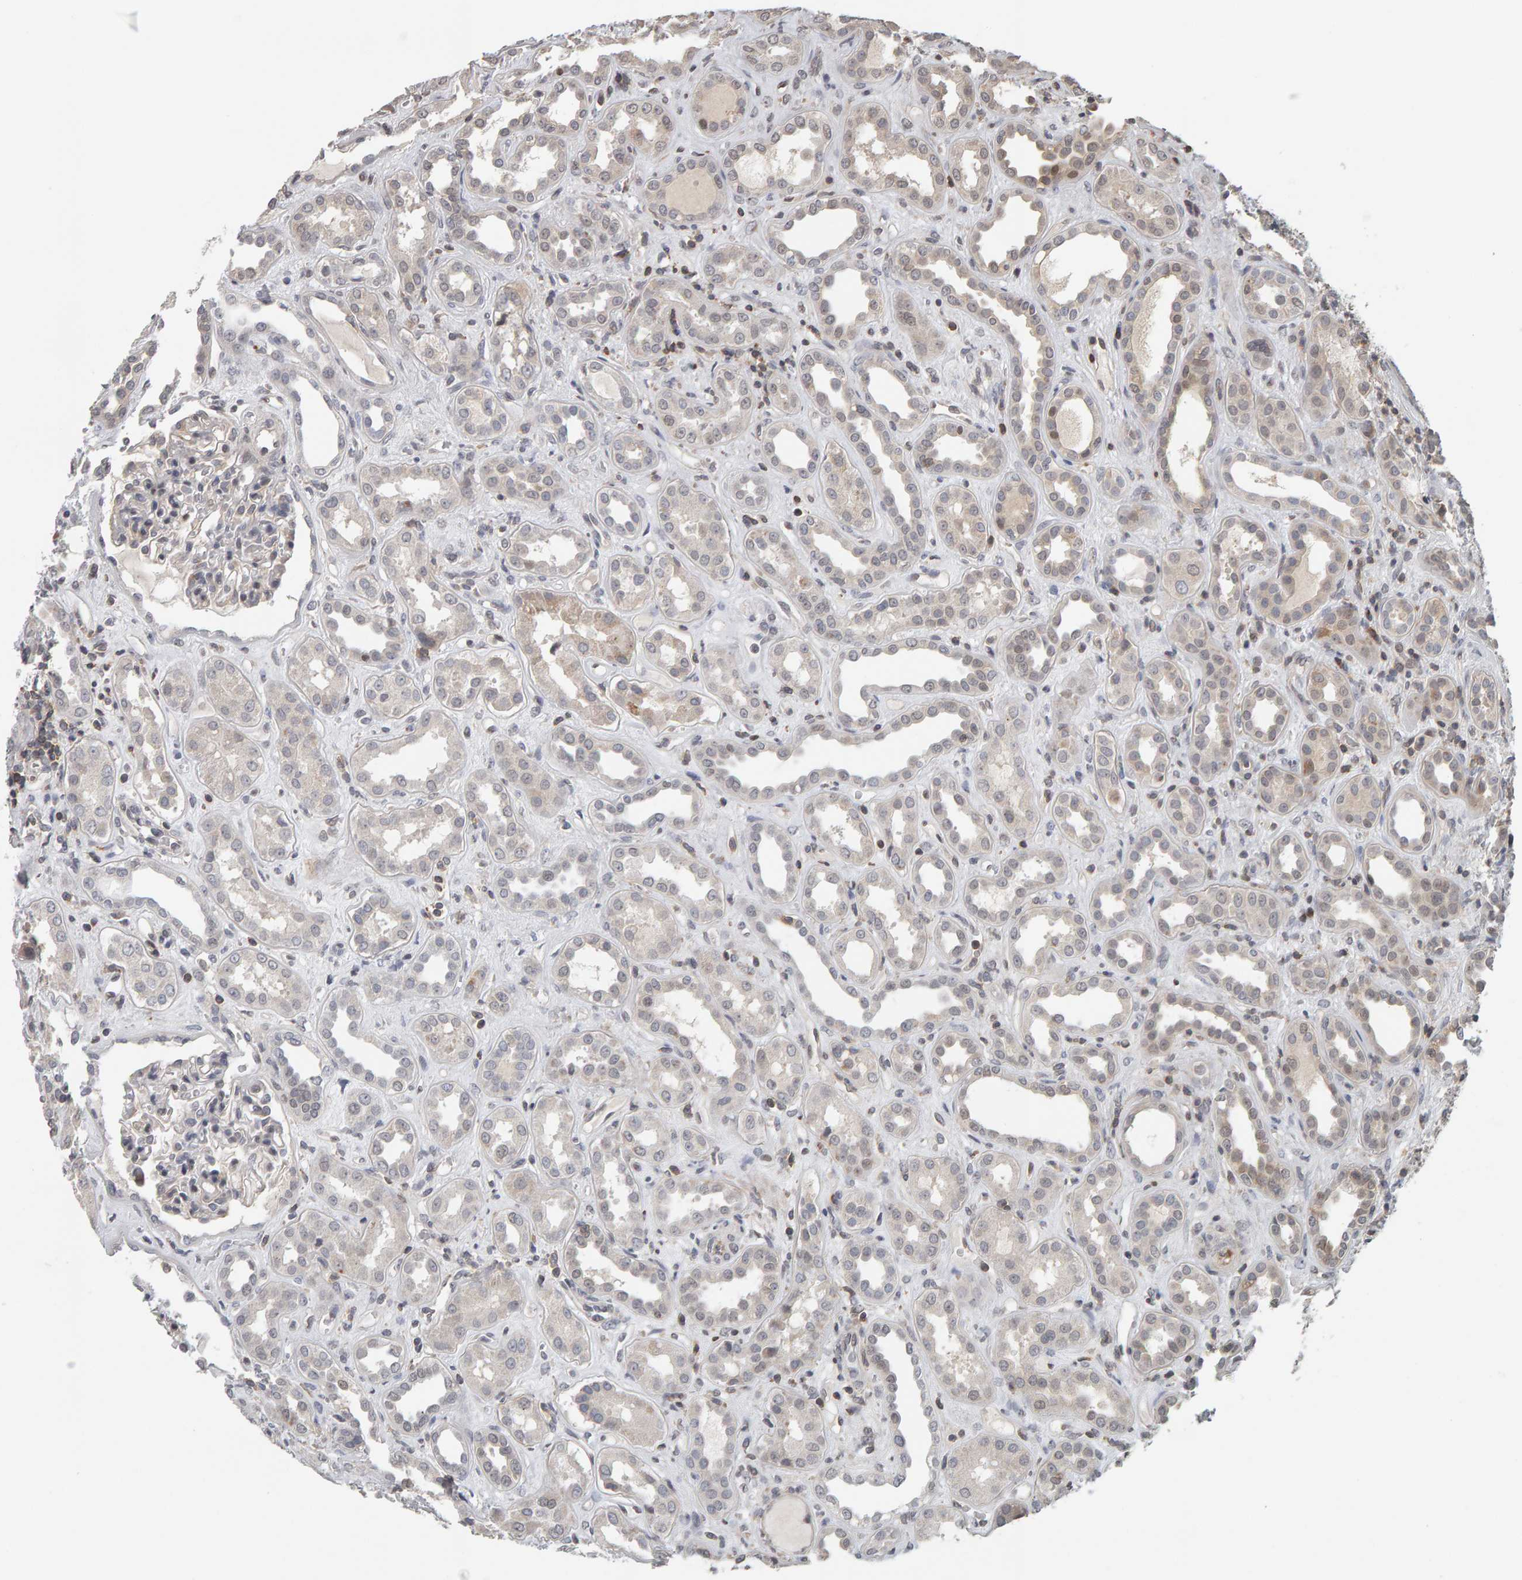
{"staining": {"intensity": "negative", "quantity": "none", "location": "none"}, "tissue": "kidney", "cell_type": "Cells in glomeruli", "image_type": "normal", "snomed": [{"axis": "morphology", "description": "Normal tissue, NOS"}, {"axis": "topography", "description": "Kidney"}], "caption": "IHC image of benign human kidney stained for a protein (brown), which reveals no staining in cells in glomeruli.", "gene": "TEFM", "patient": {"sex": "male", "age": 59}}